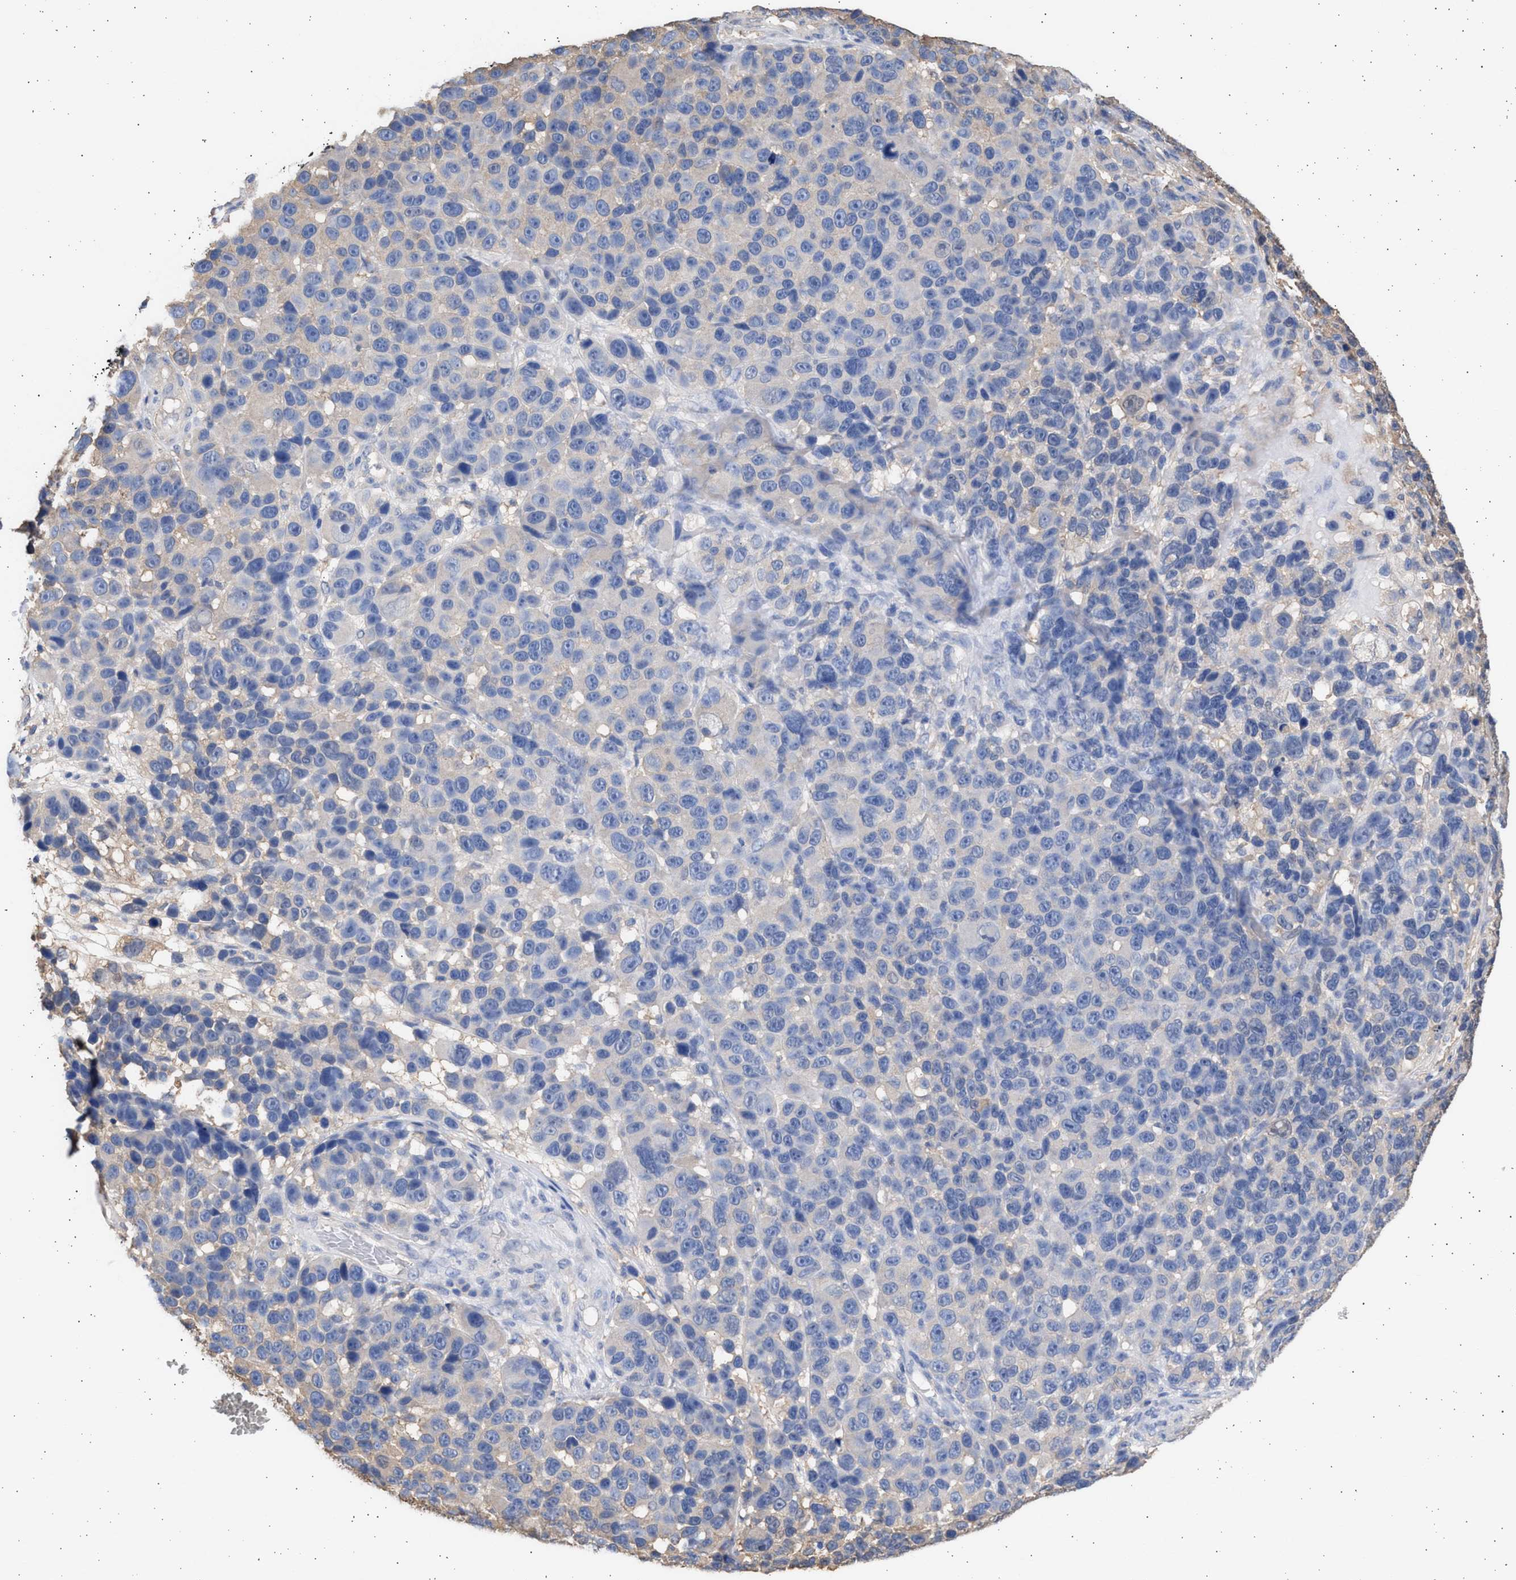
{"staining": {"intensity": "negative", "quantity": "none", "location": "none"}, "tissue": "melanoma", "cell_type": "Tumor cells", "image_type": "cancer", "snomed": [{"axis": "morphology", "description": "Malignant melanoma, NOS"}, {"axis": "topography", "description": "Skin"}], "caption": "Immunohistochemistry (IHC) histopathology image of neoplastic tissue: melanoma stained with DAB (3,3'-diaminobenzidine) shows no significant protein positivity in tumor cells. (Stains: DAB (3,3'-diaminobenzidine) IHC with hematoxylin counter stain, Microscopy: brightfield microscopy at high magnification).", "gene": "ALDOC", "patient": {"sex": "male", "age": 53}}